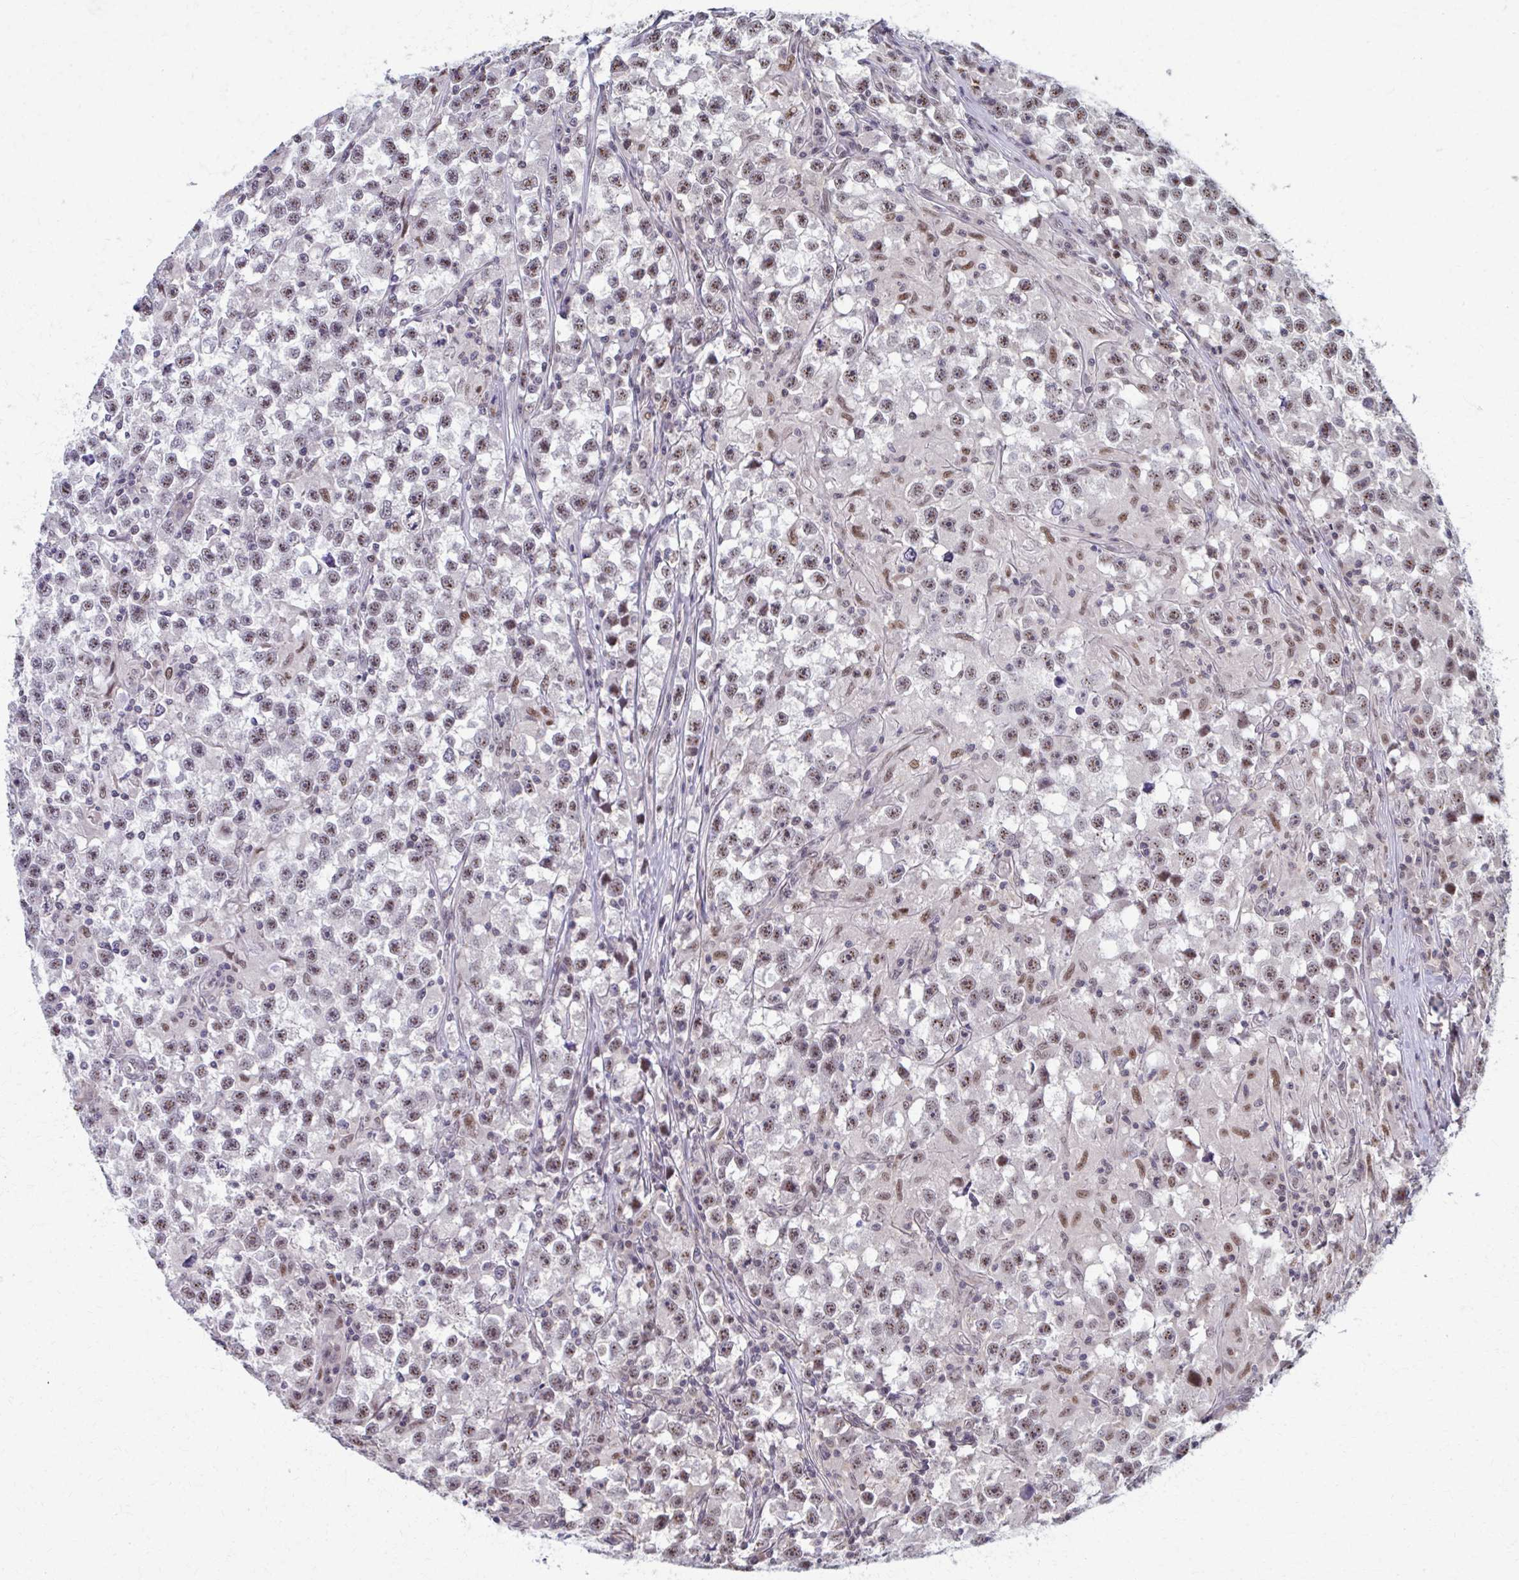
{"staining": {"intensity": "weak", "quantity": "25%-75%", "location": "nuclear"}, "tissue": "testis cancer", "cell_type": "Tumor cells", "image_type": "cancer", "snomed": [{"axis": "morphology", "description": "Seminoma, NOS"}, {"axis": "topography", "description": "Testis"}], "caption": "Immunohistochemical staining of human testis seminoma shows low levels of weak nuclear protein staining in approximately 25%-75% of tumor cells. The protein is stained brown, and the nuclei are stained in blue (DAB IHC with brightfield microscopy, high magnification).", "gene": "SETBP1", "patient": {"sex": "male", "age": 33}}